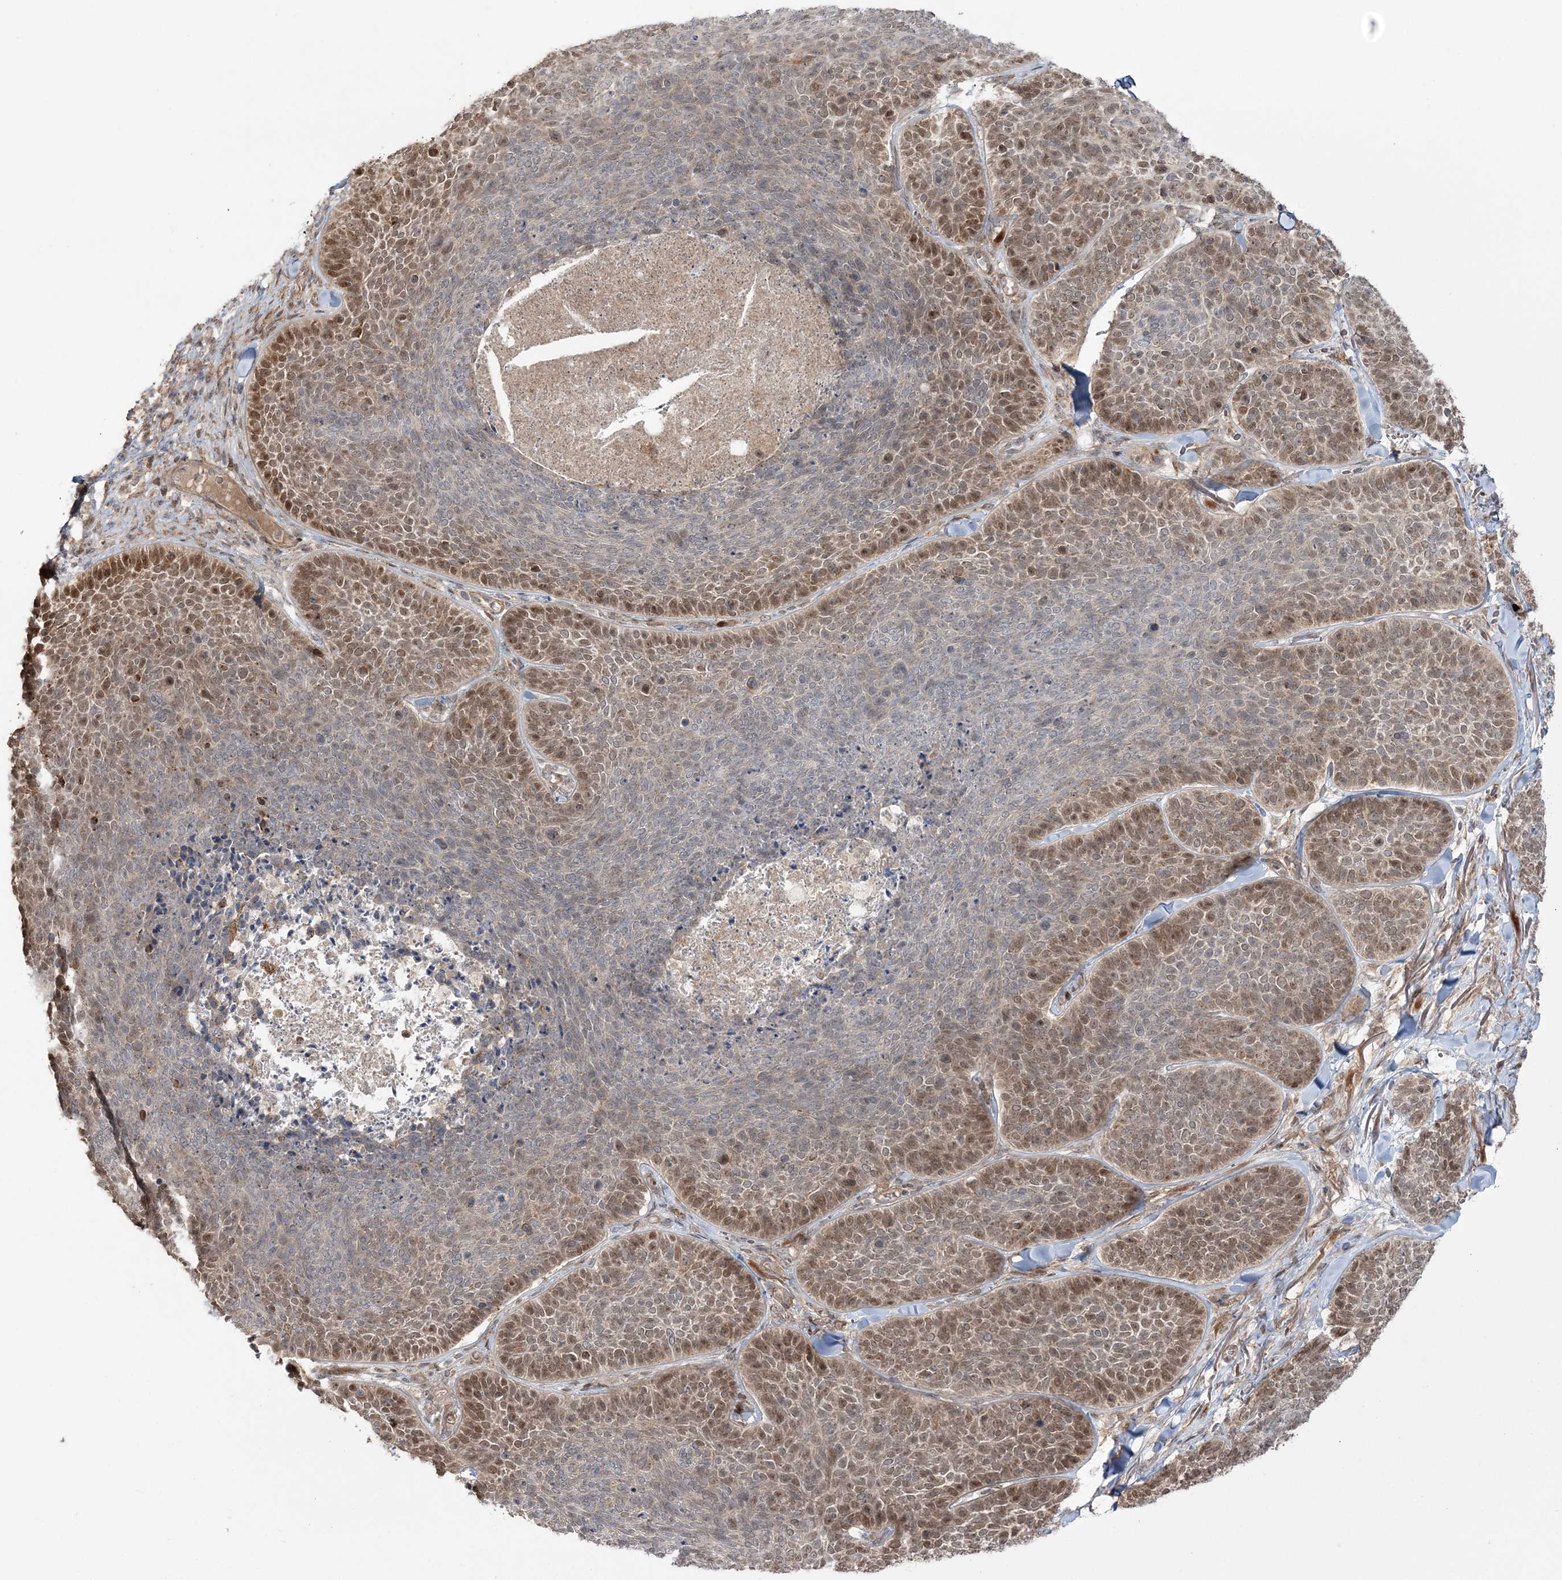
{"staining": {"intensity": "moderate", "quantity": ">75%", "location": "nuclear"}, "tissue": "skin cancer", "cell_type": "Tumor cells", "image_type": "cancer", "snomed": [{"axis": "morphology", "description": "Basal cell carcinoma"}, {"axis": "topography", "description": "Skin"}], "caption": "Protein staining exhibits moderate nuclear expression in approximately >75% of tumor cells in skin basal cell carcinoma.", "gene": "MOCS2", "patient": {"sex": "male", "age": 85}}